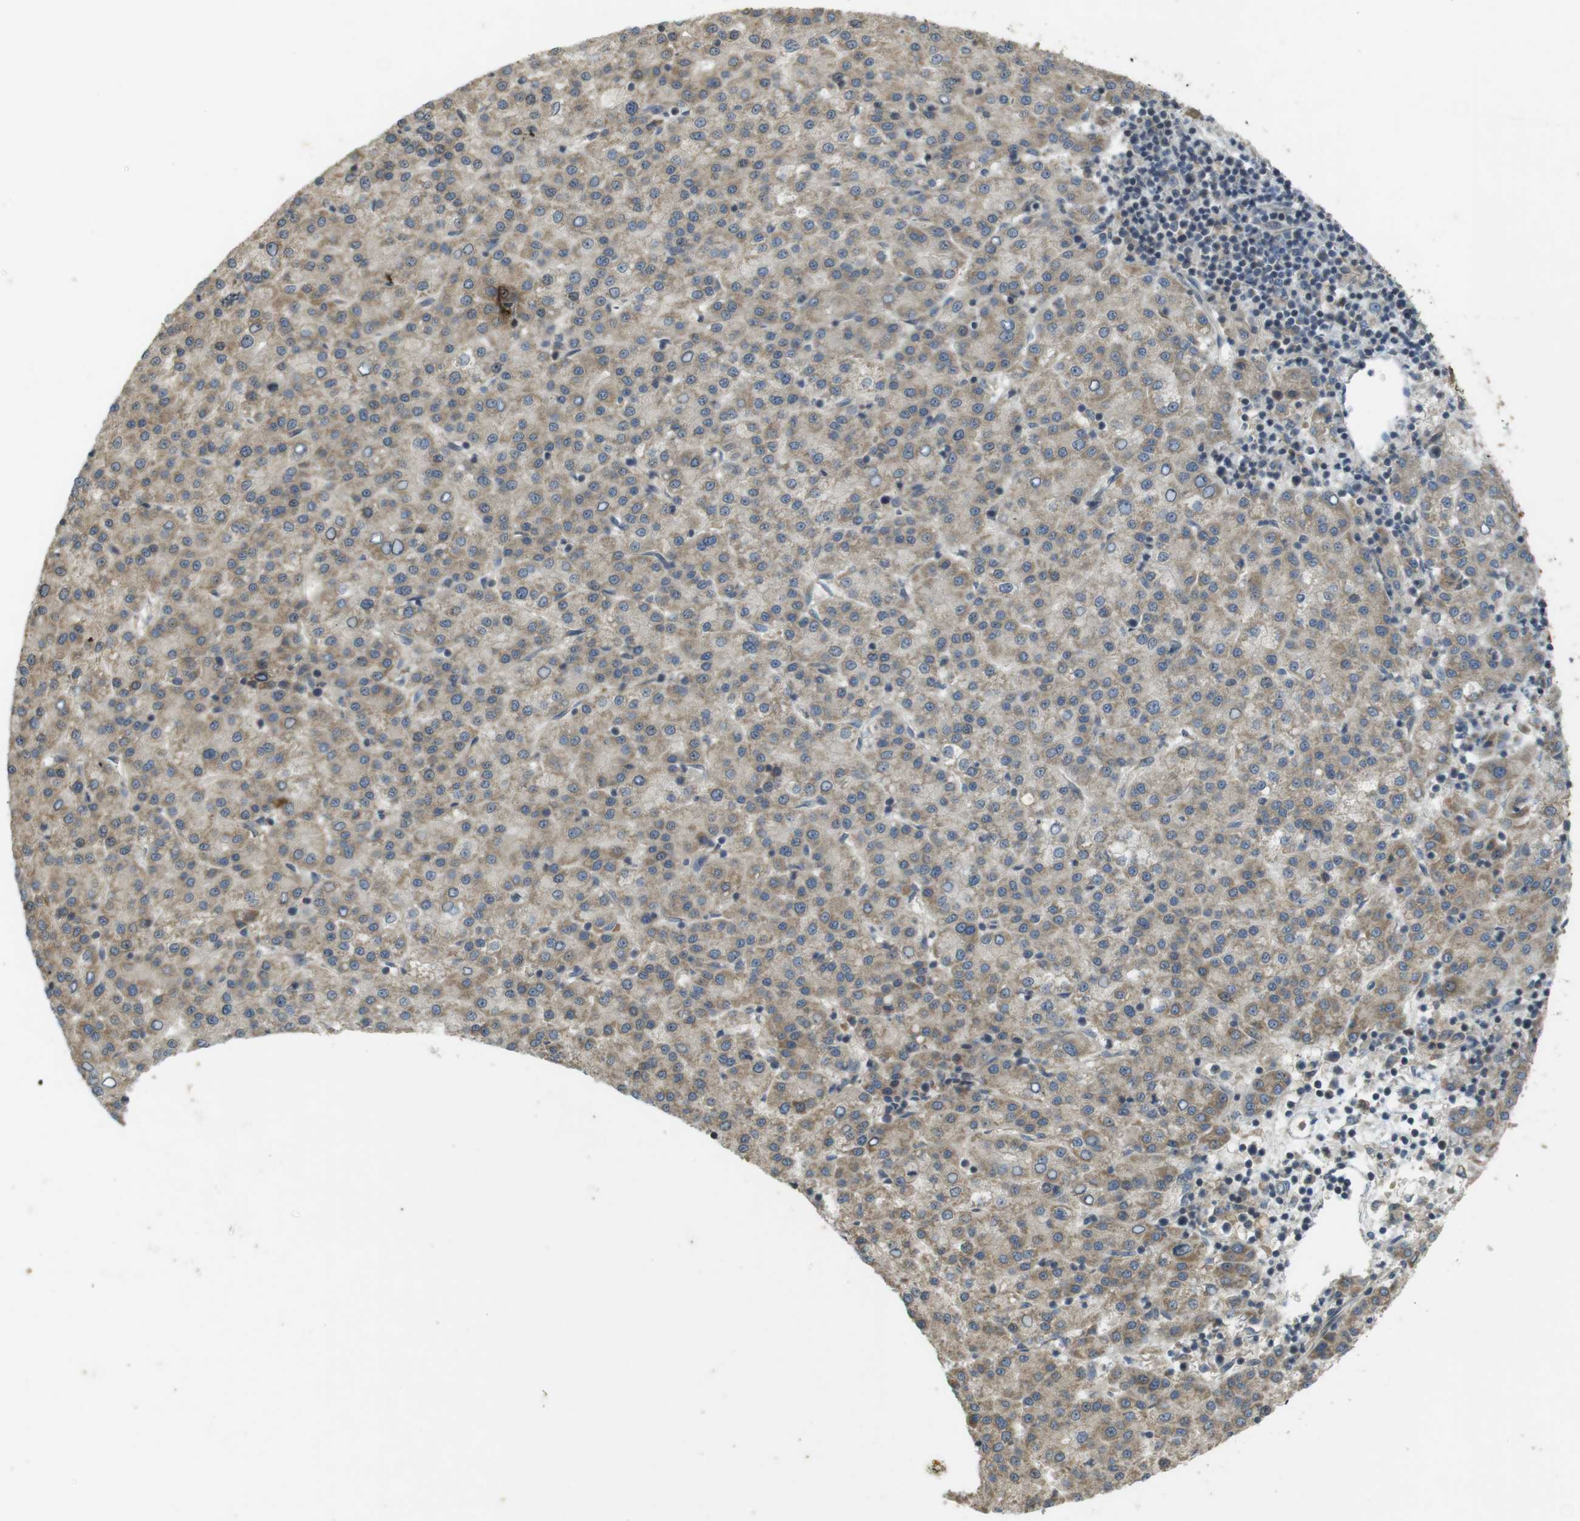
{"staining": {"intensity": "weak", "quantity": ">75%", "location": "cytoplasmic/membranous"}, "tissue": "liver cancer", "cell_type": "Tumor cells", "image_type": "cancer", "snomed": [{"axis": "morphology", "description": "Carcinoma, Hepatocellular, NOS"}, {"axis": "topography", "description": "Liver"}], "caption": "Immunohistochemical staining of human liver hepatocellular carcinoma demonstrates weak cytoplasmic/membranous protein positivity in approximately >75% of tumor cells. Using DAB (3,3'-diaminobenzidine) (brown) and hematoxylin (blue) stains, captured at high magnification using brightfield microscopy.", "gene": "CLTC", "patient": {"sex": "female", "age": 58}}